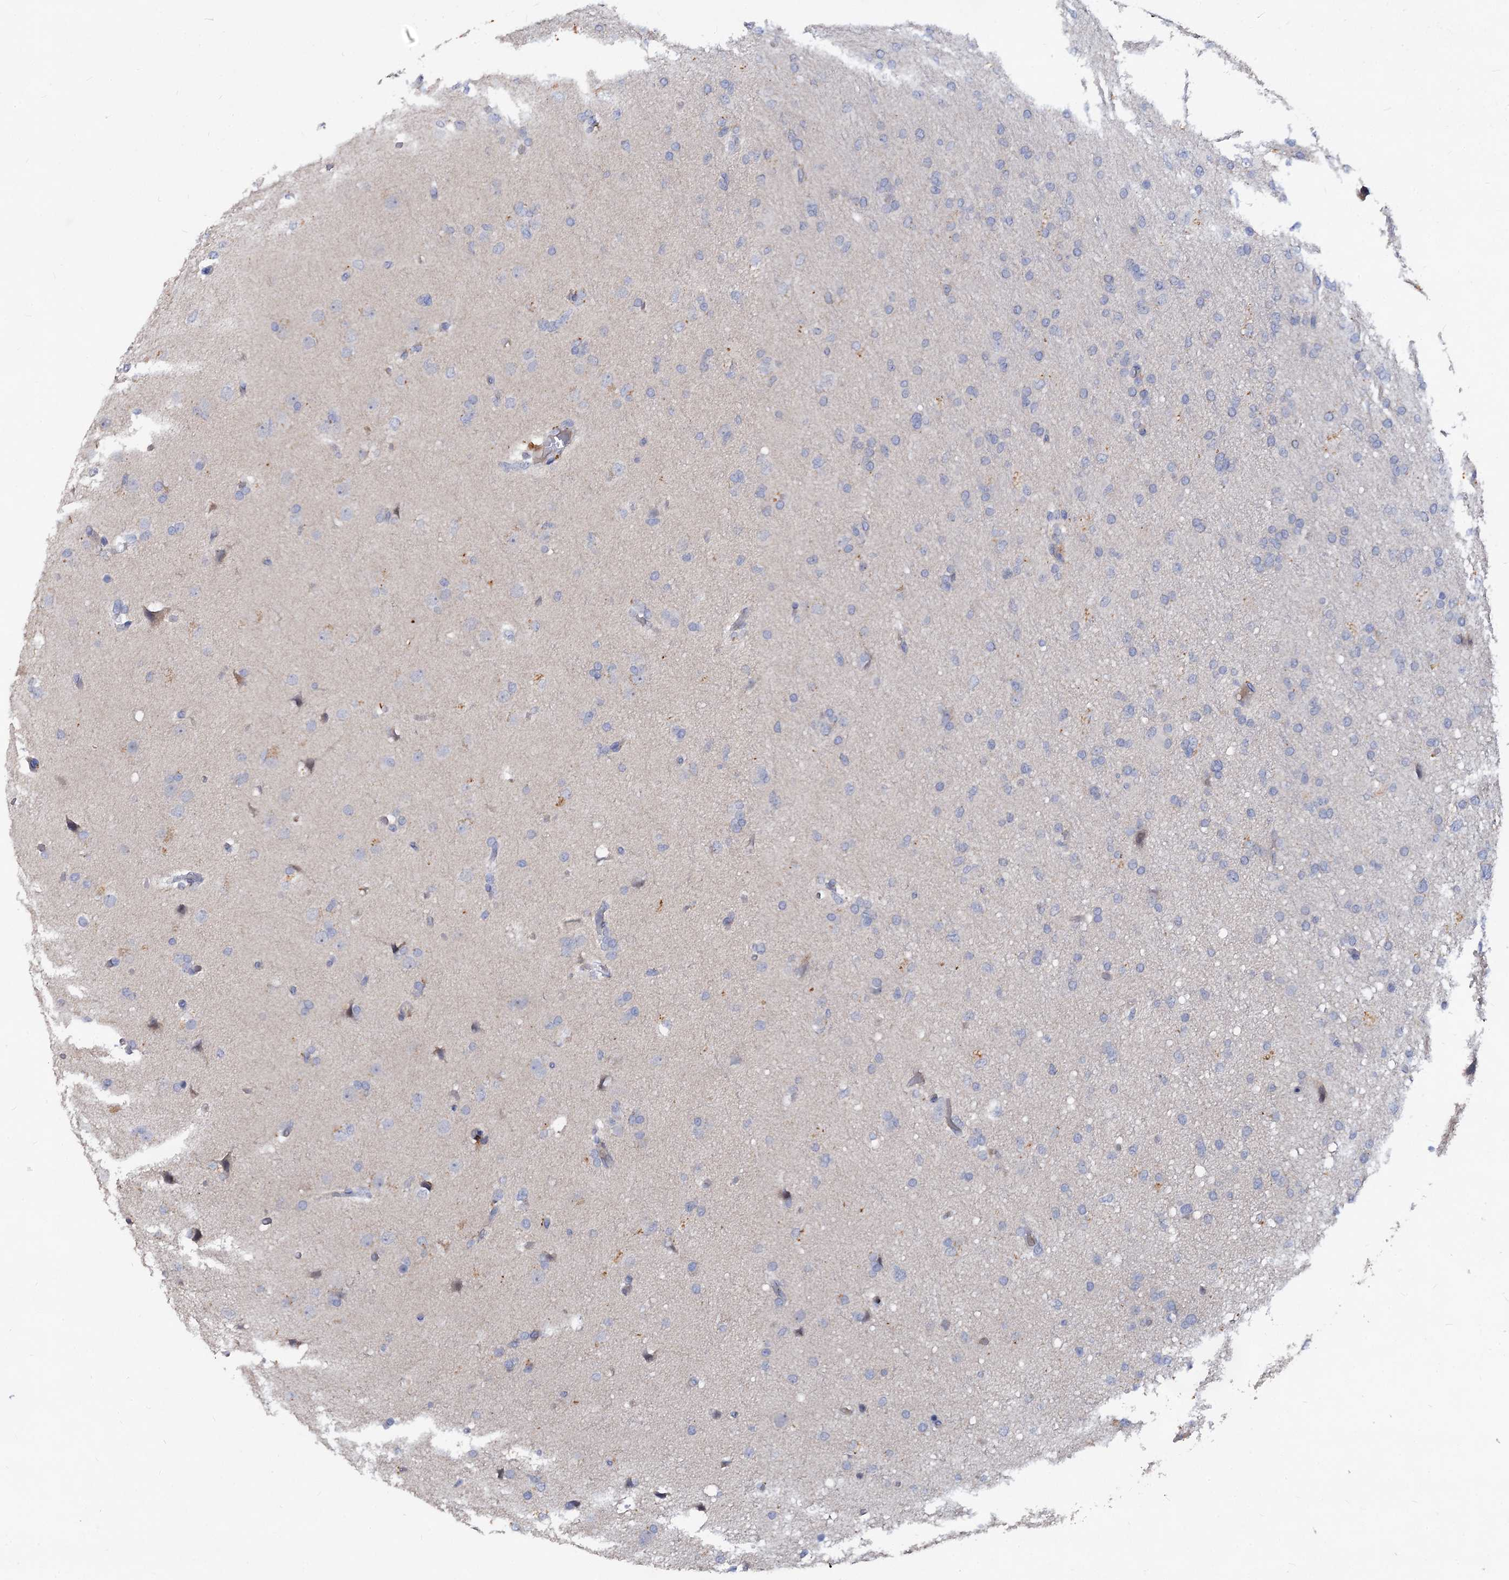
{"staining": {"intensity": "negative", "quantity": "none", "location": "none"}, "tissue": "glioma", "cell_type": "Tumor cells", "image_type": "cancer", "snomed": [{"axis": "morphology", "description": "Glioma, malignant, High grade"}, {"axis": "topography", "description": "Cerebral cortex"}], "caption": "This is a image of immunohistochemistry staining of malignant glioma (high-grade), which shows no staining in tumor cells.", "gene": "HVCN1", "patient": {"sex": "female", "age": 36}}